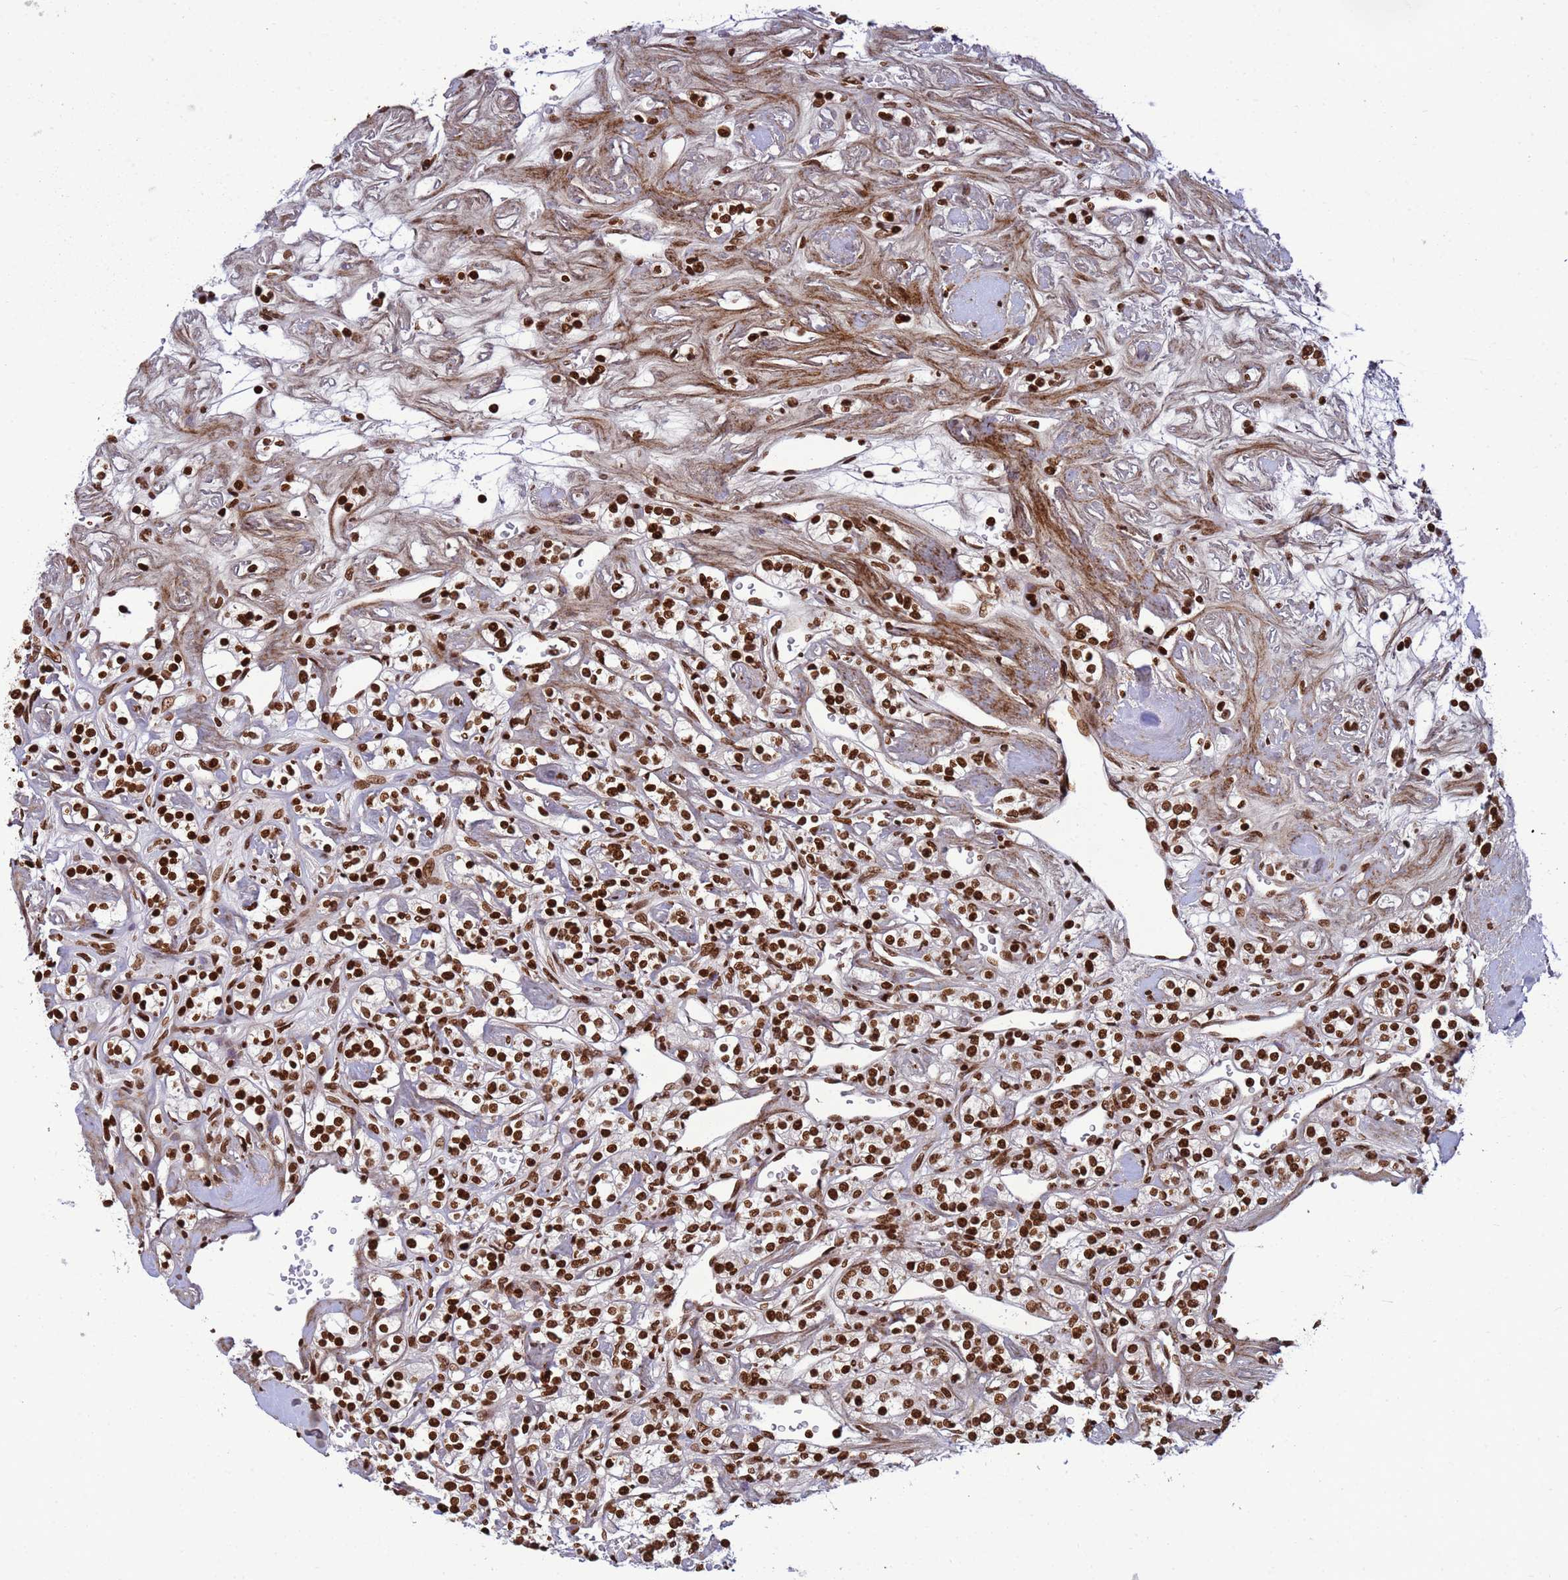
{"staining": {"intensity": "strong", "quantity": ">75%", "location": "nuclear"}, "tissue": "renal cancer", "cell_type": "Tumor cells", "image_type": "cancer", "snomed": [{"axis": "morphology", "description": "Adenocarcinoma, NOS"}, {"axis": "topography", "description": "Kidney"}], "caption": "Renal cancer (adenocarcinoma) stained with a protein marker shows strong staining in tumor cells.", "gene": "H3-3B", "patient": {"sex": "male", "age": 77}}